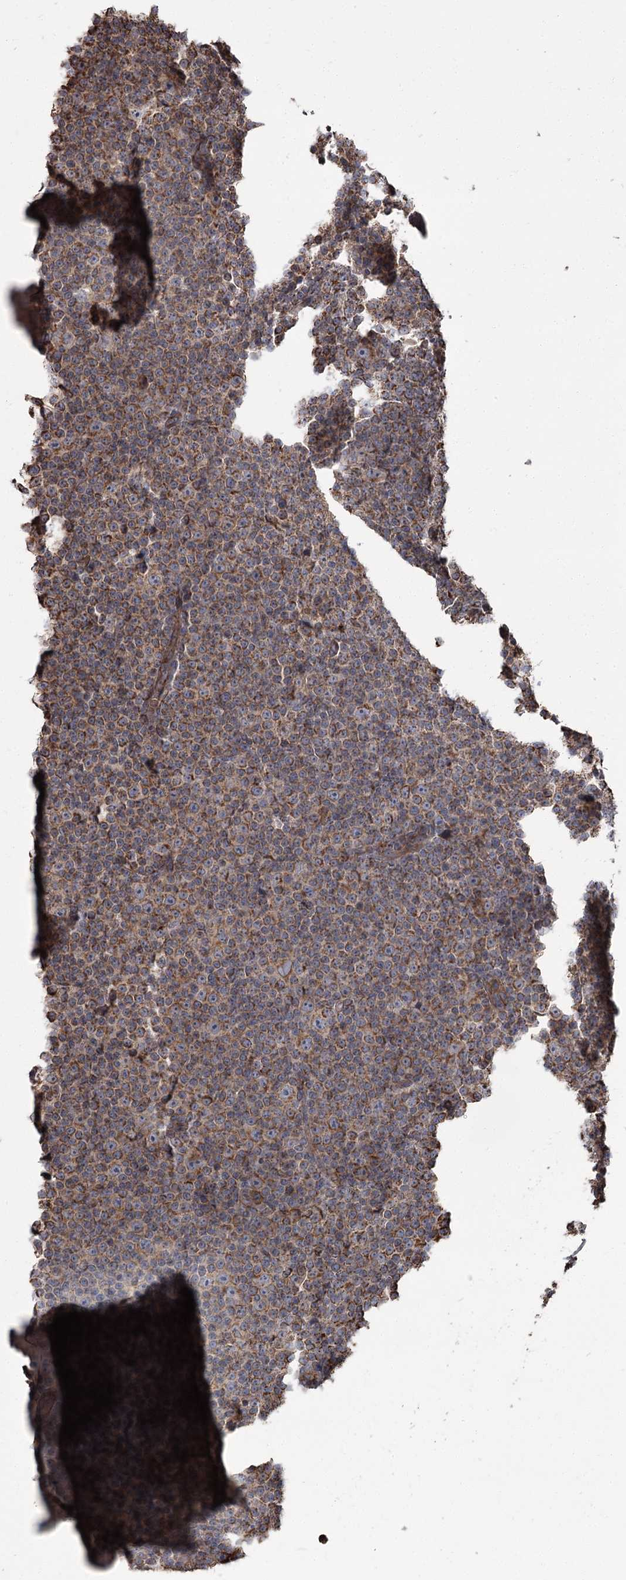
{"staining": {"intensity": "strong", "quantity": ">75%", "location": "cytoplasmic/membranous"}, "tissue": "lymphoma", "cell_type": "Tumor cells", "image_type": "cancer", "snomed": [{"axis": "morphology", "description": "Malignant lymphoma, non-Hodgkin's type, Low grade"}, {"axis": "topography", "description": "Lymph node"}], "caption": "Immunohistochemical staining of human lymphoma shows strong cytoplasmic/membranous protein expression in about >75% of tumor cells. The staining is performed using DAB brown chromogen to label protein expression. The nuclei are counter-stained blue using hematoxylin.", "gene": "THAP9", "patient": {"sex": "female", "age": 67}}